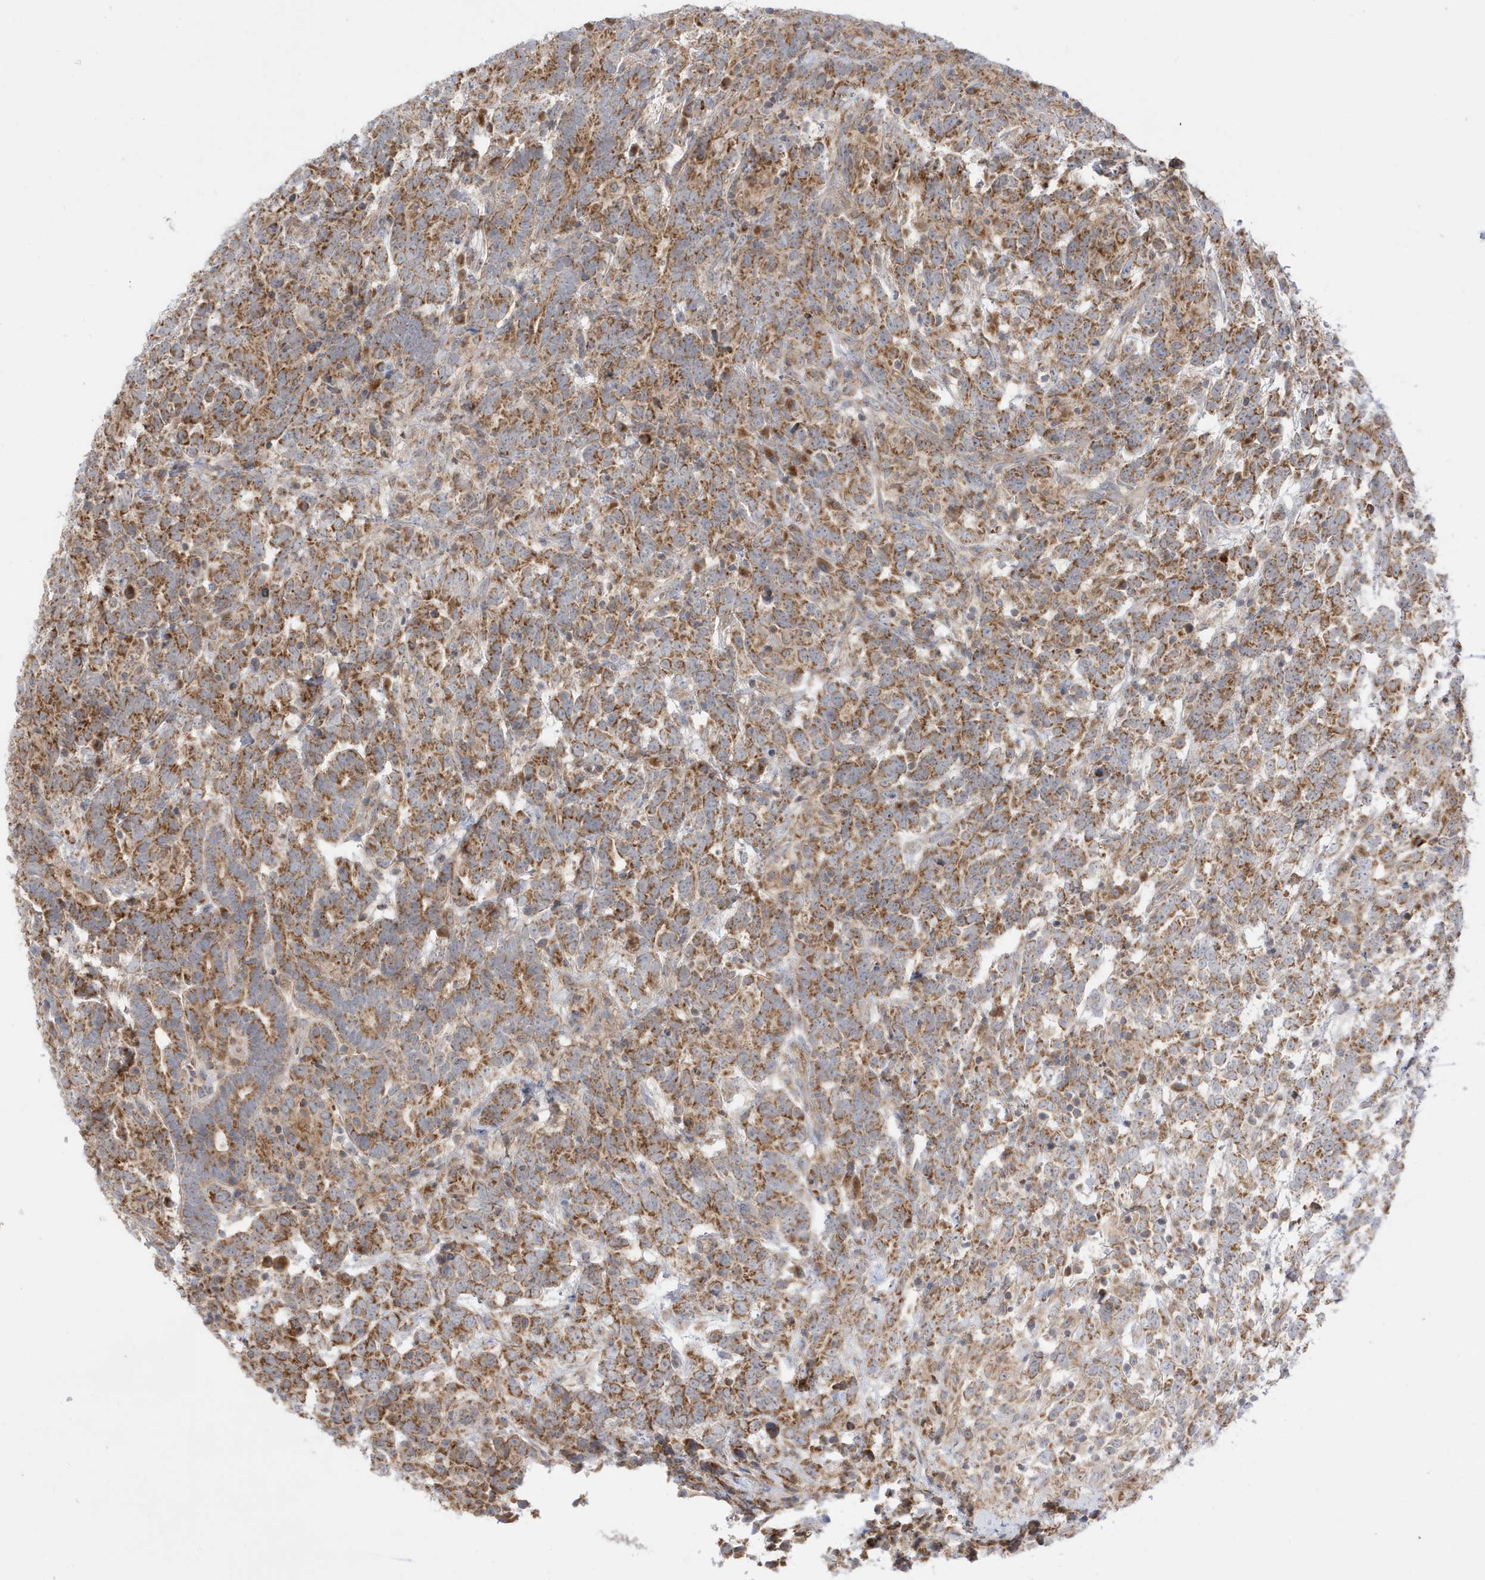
{"staining": {"intensity": "moderate", "quantity": ">75%", "location": "cytoplasmic/membranous"}, "tissue": "testis cancer", "cell_type": "Tumor cells", "image_type": "cancer", "snomed": [{"axis": "morphology", "description": "Carcinoma, Embryonal, NOS"}, {"axis": "topography", "description": "Testis"}], "caption": "Testis cancer stained for a protein demonstrates moderate cytoplasmic/membranous positivity in tumor cells.", "gene": "NPPC", "patient": {"sex": "male", "age": 26}}